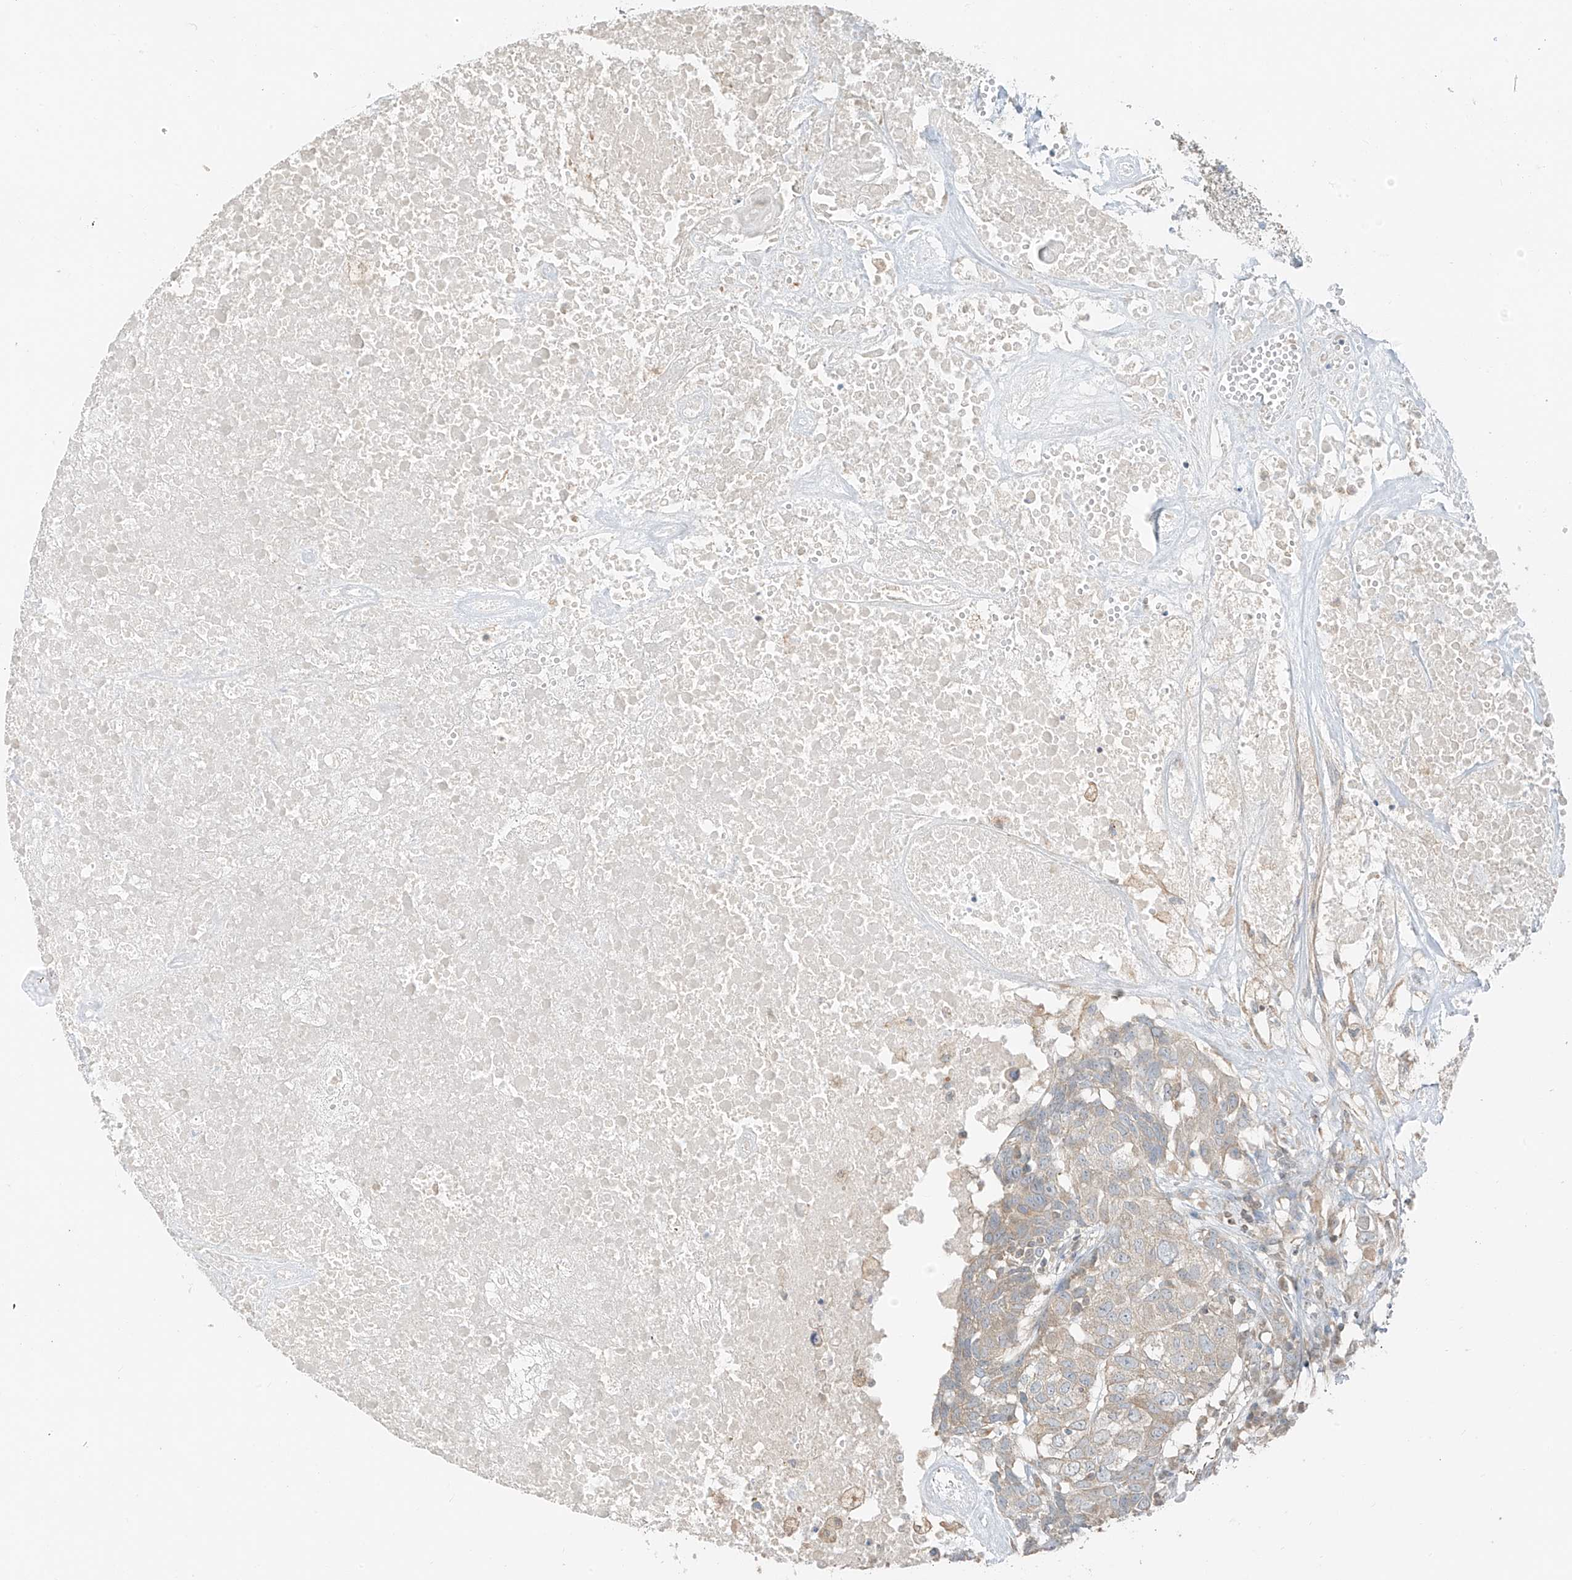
{"staining": {"intensity": "weak", "quantity": "<25%", "location": "cytoplasmic/membranous"}, "tissue": "head and neck cancer", "cell_type": "Tumor cells", "image_type": "cancer", "snomed": [{"axis": "morphology", "description": "Squamous cell carcinoma, NOS"}, {"axis": "topography", "description": "Head-Neck"}], "caption": "Histopathology image shows no protein staining in tumor cells of squamous cell carcinoma (head and neck) tissue.", "gene": "ANKZF1", "patient": {"sex": "male", "age": 66}}